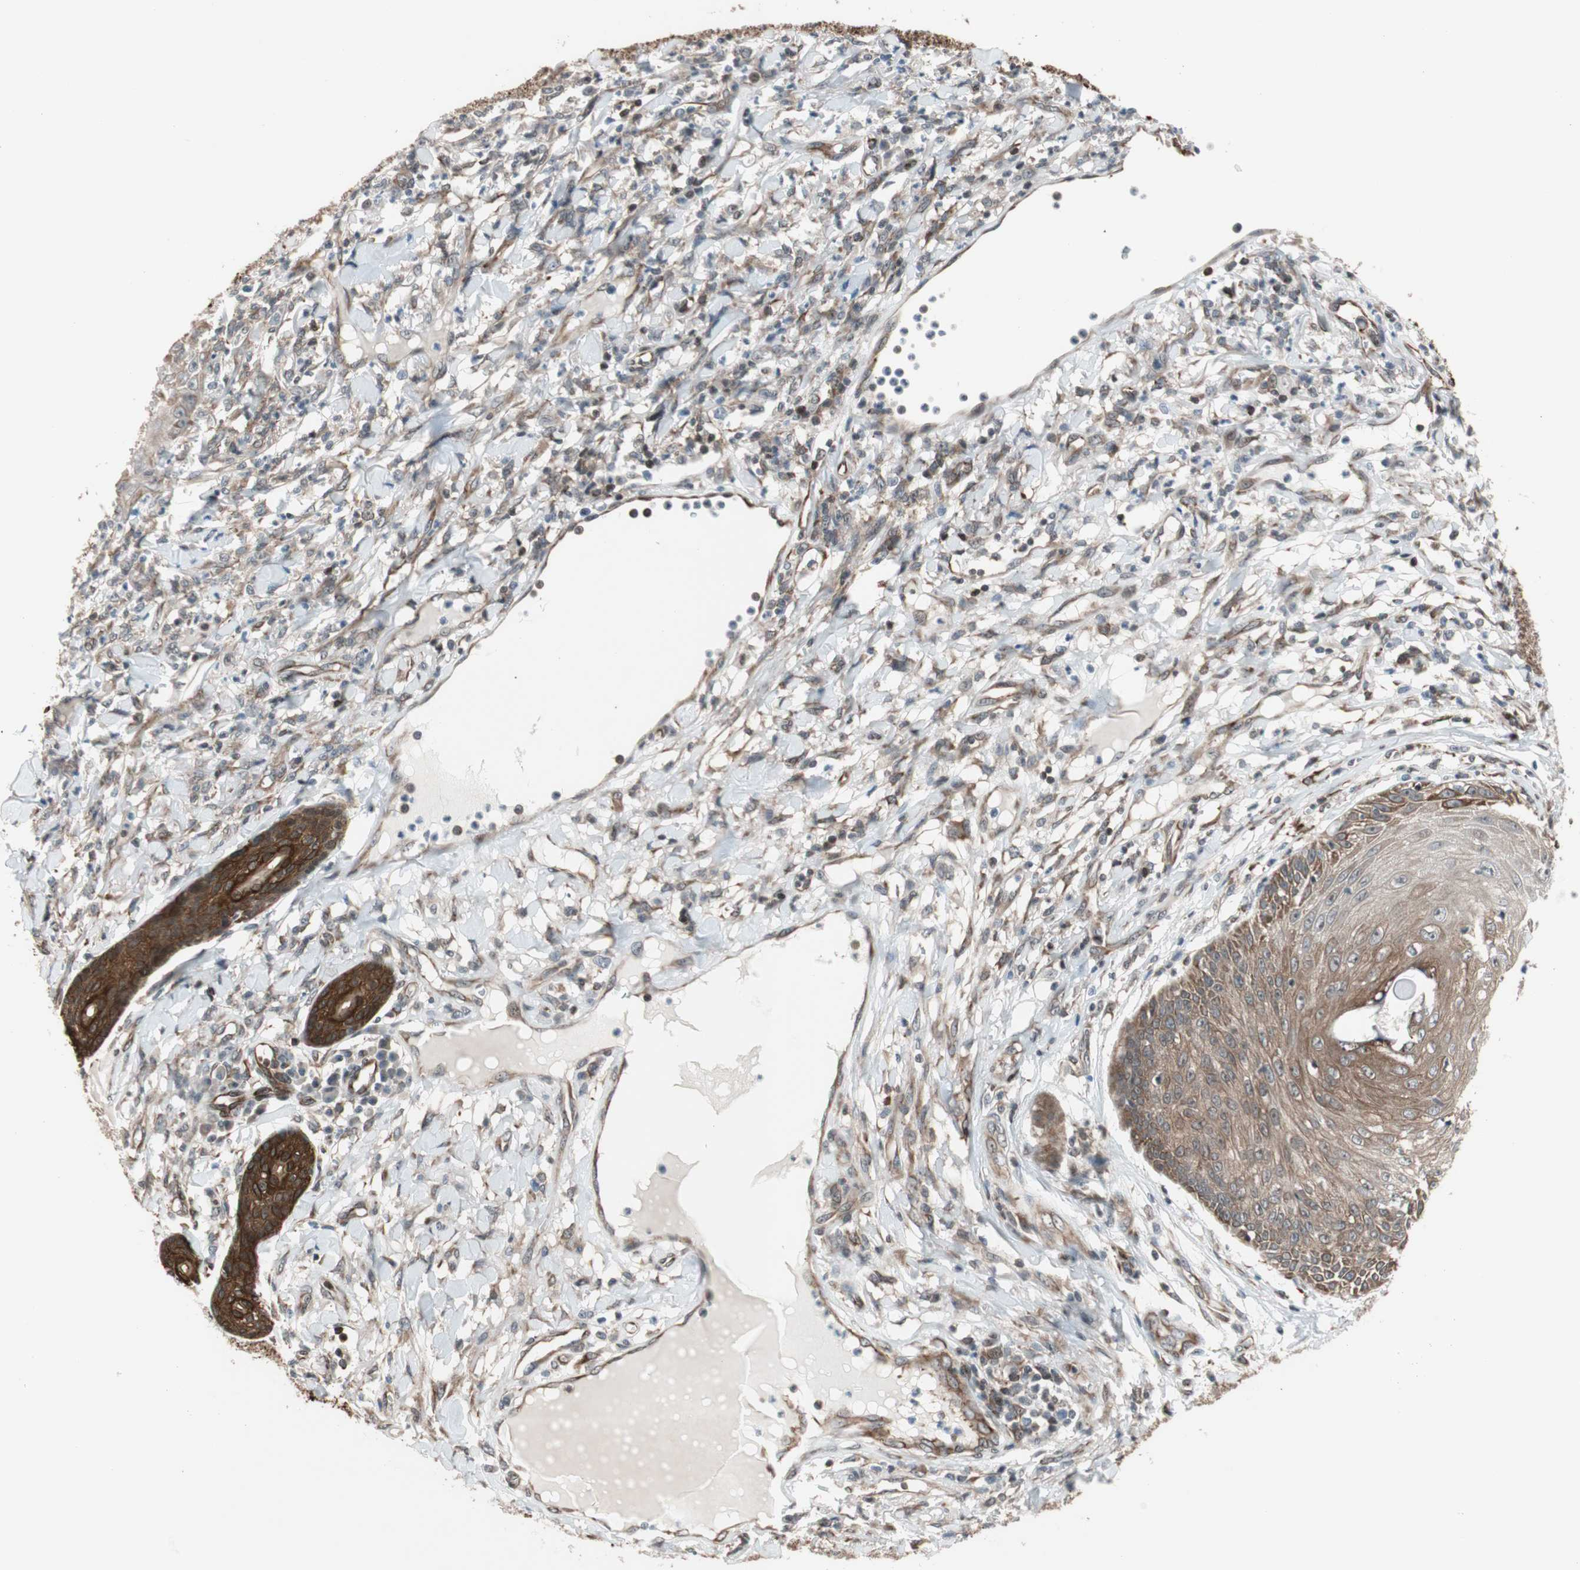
{"staining": {"intensity": "strong", "quantity": "25%-75%", "location": "cytoplasmic/membranous"}, "tissue": "skin cancer", "cell_type": "Tumor cells", "image_type": "cancer", "snomed": [{"axis": "morphology", "description": "Squamous cell carcinoma, NOS"}, {"axis": "topography", "description": "Skin"}], "caption": "Human skin squamous cell carcinoma stained with a brown dye reveals strong cytoplasmic/membranous positive positivity in about 25%-75% of tumor cells.", "gene": "ZNF512B", "patient": {"sex": "female", "age": 78}}